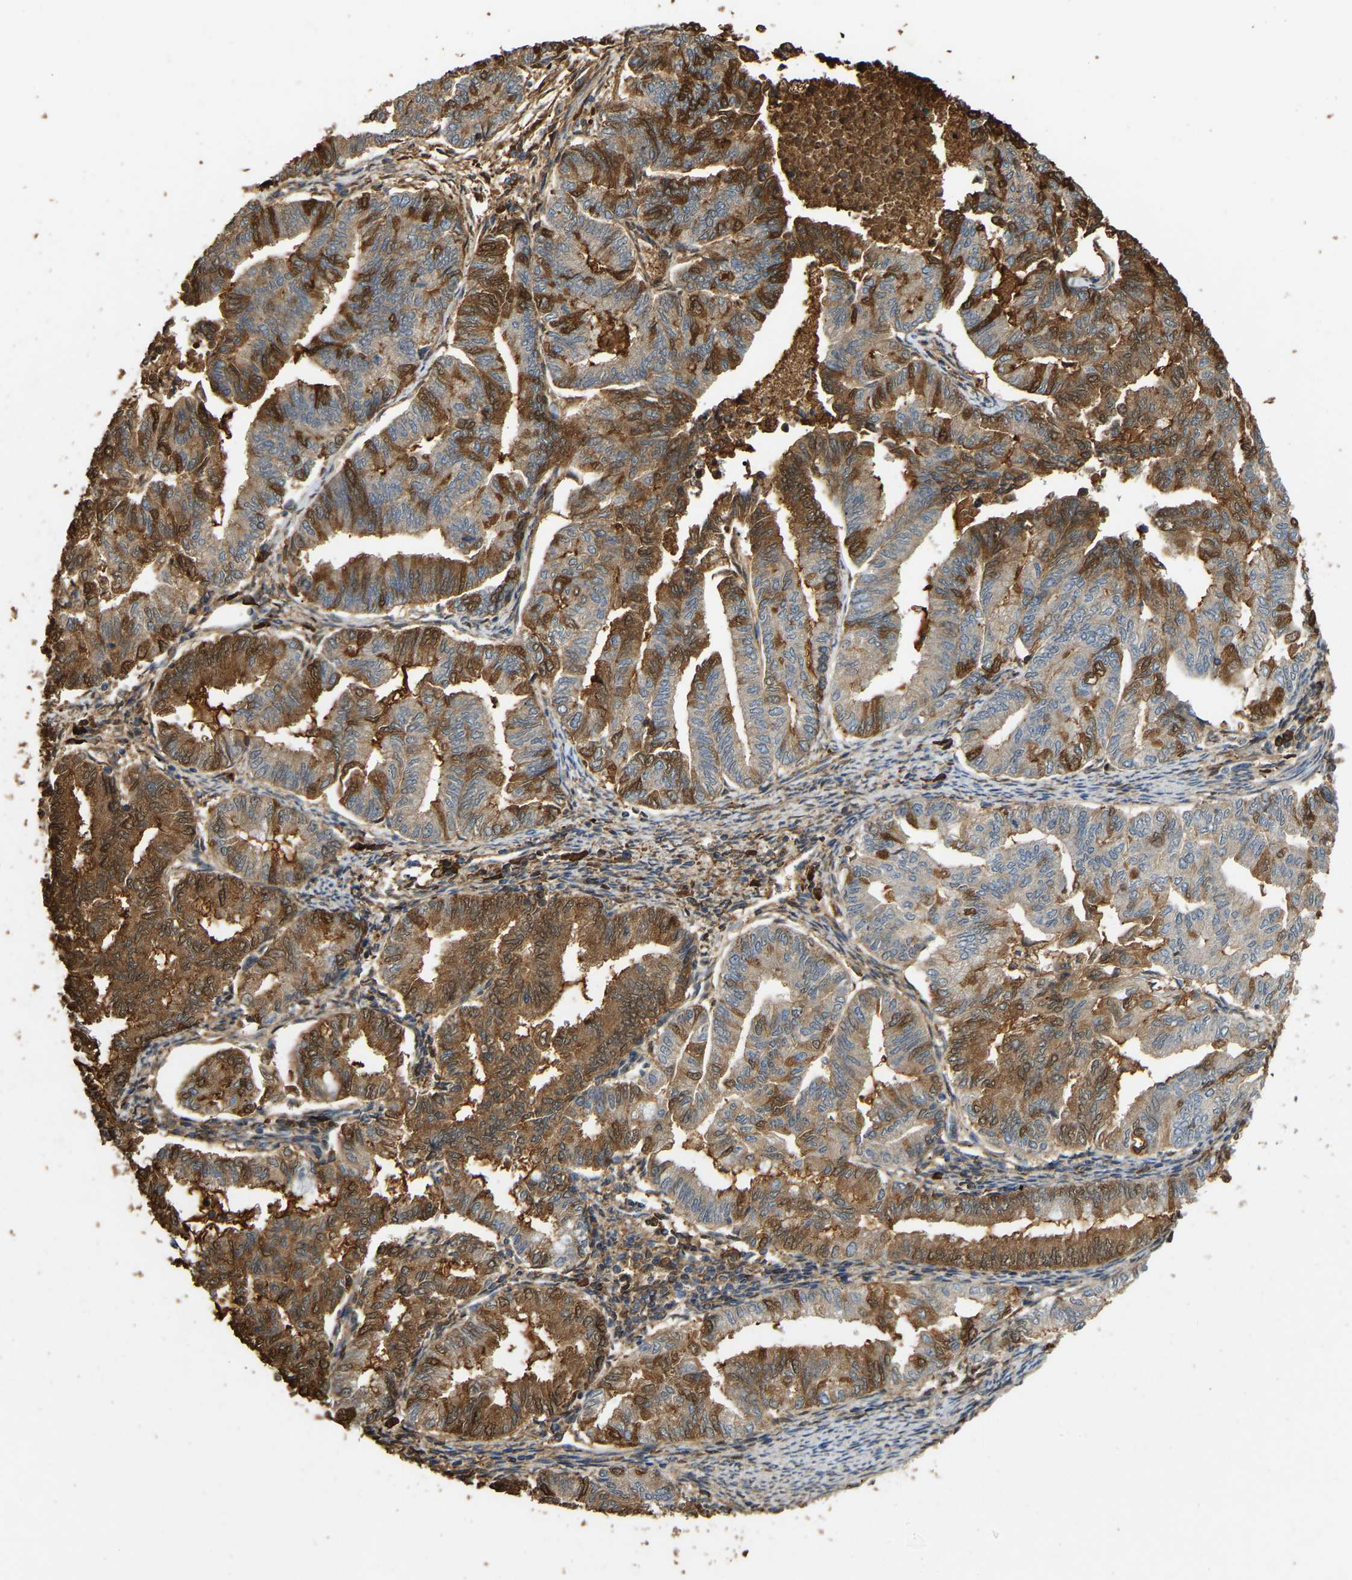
{"staining": {"intensity": "moderate", "quantity": ">75%", "location": "cytoplasmic/membranous"}, "tissue": "endometrial cancer", "cell_type": "Tumor cells", "image_type": "cancer", "snomed": [{"axis": "morphology", "description": "Adenocarcinoma, NOS"}, {"axis": "topography", "description": "Endometrium"}], "caption": "Moderate cytoplasmic/membranous expression for a protein is seen in about >75% of tumor cells of endometrial cancer using IHC.", "gene": "TMEM268", "patient": {"sex": "female", "age": 79}}